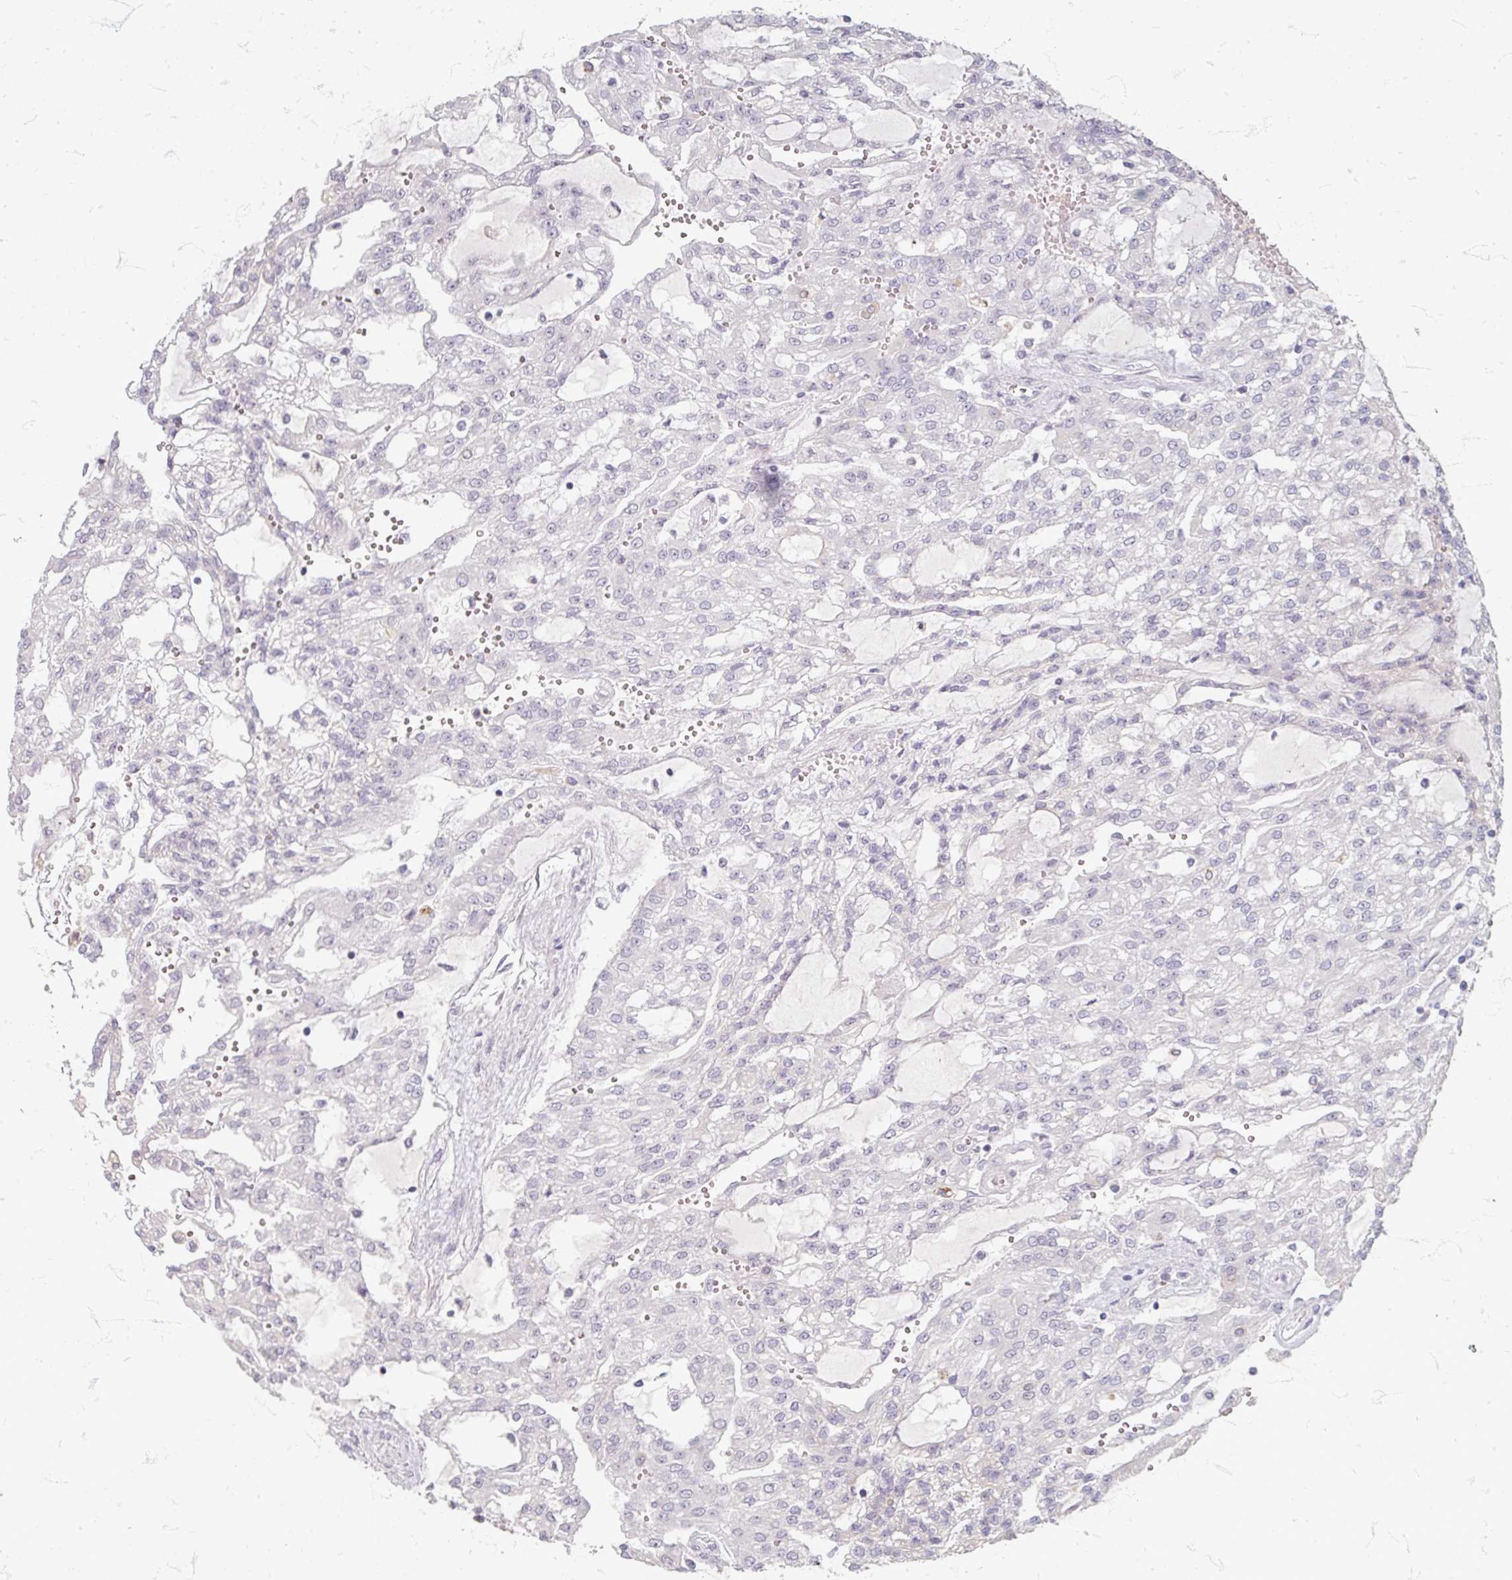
{"staining": {"intensity": "negative", "quantity": "none", "location": "none"}, "tissue": "renal cancer", "cell_type": "Tumor cells", "image_type": "cancer", "snomed": [{"axis": "morphology", "description": "Adenocarcinoma, NOS"}, {"axis": "topography", "description": "Kidney"}], "caption": "Tumor cells are negative for brown protein staining in renal adenocarcinoma.", "gene": "ZNF878", "patient": {"sex": "male", "age": 63}}